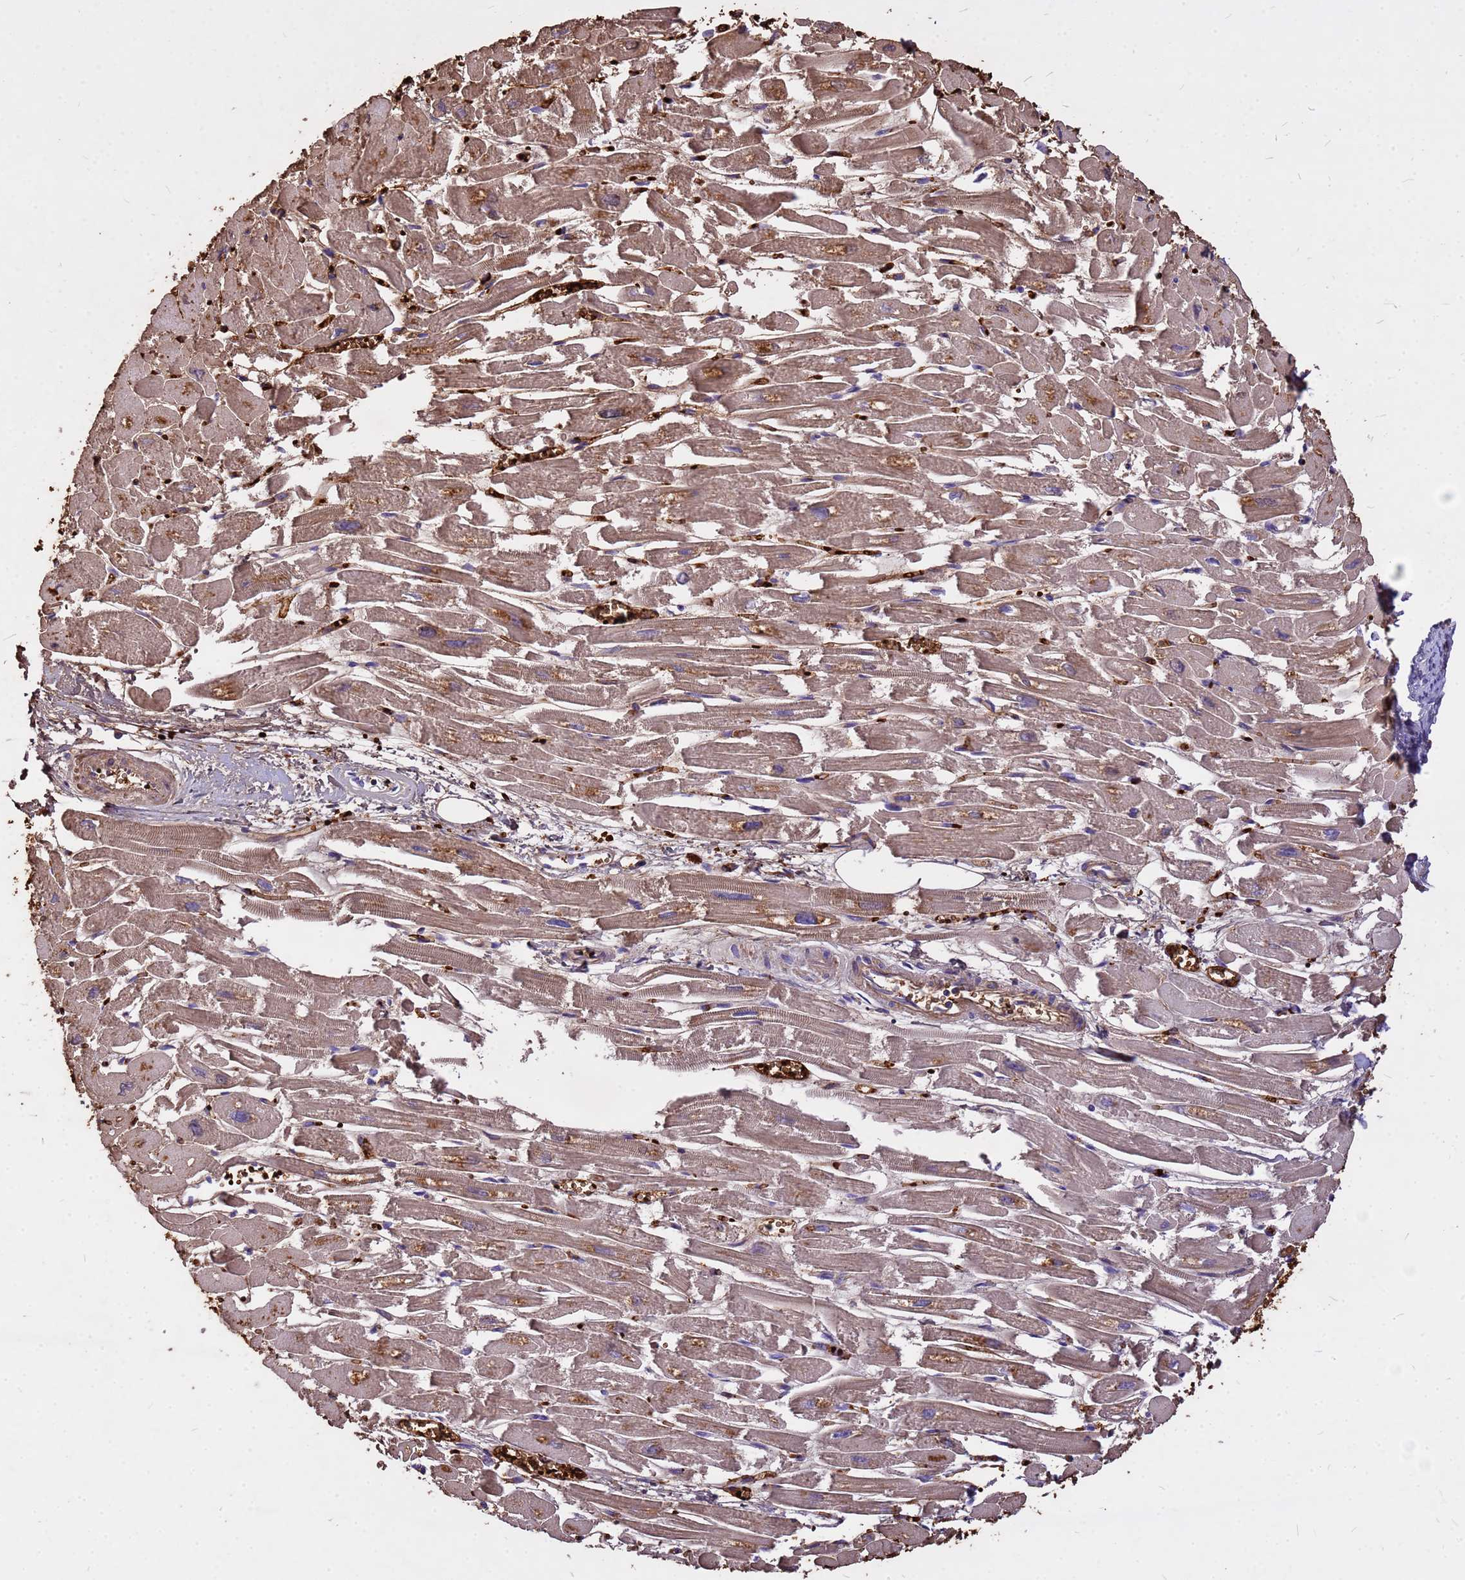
{"staining": {"intensity": "moderate", "quantity": ">75%", "location": "cytoplasmic/membranous"}, "tissue": "heart muscle", "cell_type": "Cardiomyocytes", "image_type": "normal", "snomed": [{"axis": "morphology", "description": "Normal tissue, NOS"}, {"axis": "topography", "description": "Heart"}], "caption": "DAB immunohistochemical staining of unremarkable heart muscle exhibits moderate cytoplasmic/membranous protein expression in about >75% of cardiomyocytes.", "gene": "HBA1", "patient": {"sex": "male", "age": 54}}